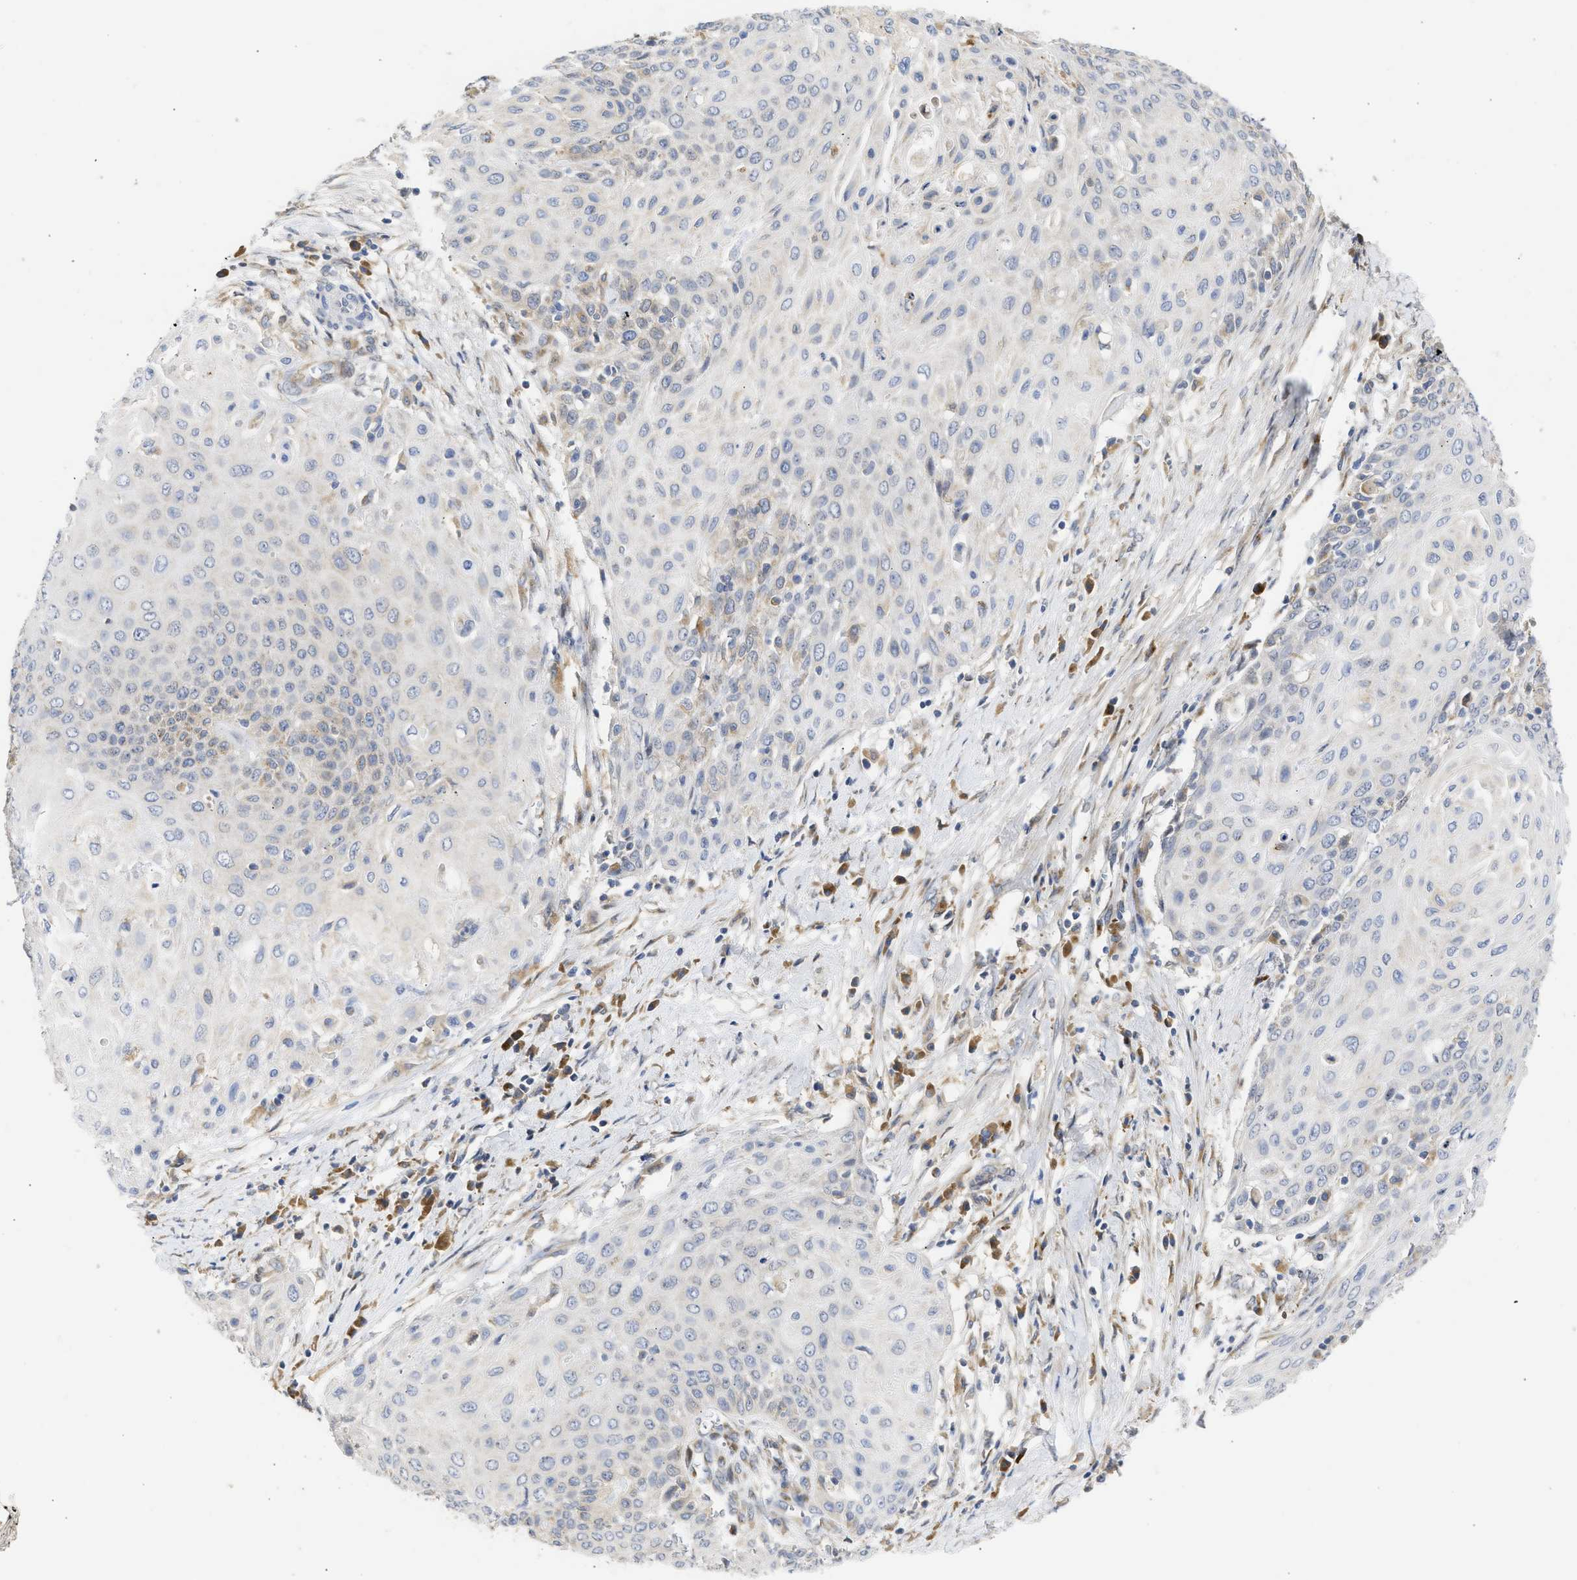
{"staining": {"intensity": "weak", "quantity": "<25%", "location": "cytoplasmic/membranous"}, "tissue": "cervical cancer", "cell_type": "Tumor cells", "image_type": "cancer", "snomed": [{"axis": "morphology", "description": "Squamous cell carcinoma, NOS"}, {"axis": "topography", "description": "Cervix"}], "caption": "The IHC image has no significant positivity in tumor cells of cervical squamous cell carcinoma tissue. The staining is performed using DAB brown chromogen with nuclei counter-stained in using hematoxylin.", "gene": "TMED1", "patient": {"sex": "female", "age": 39}}